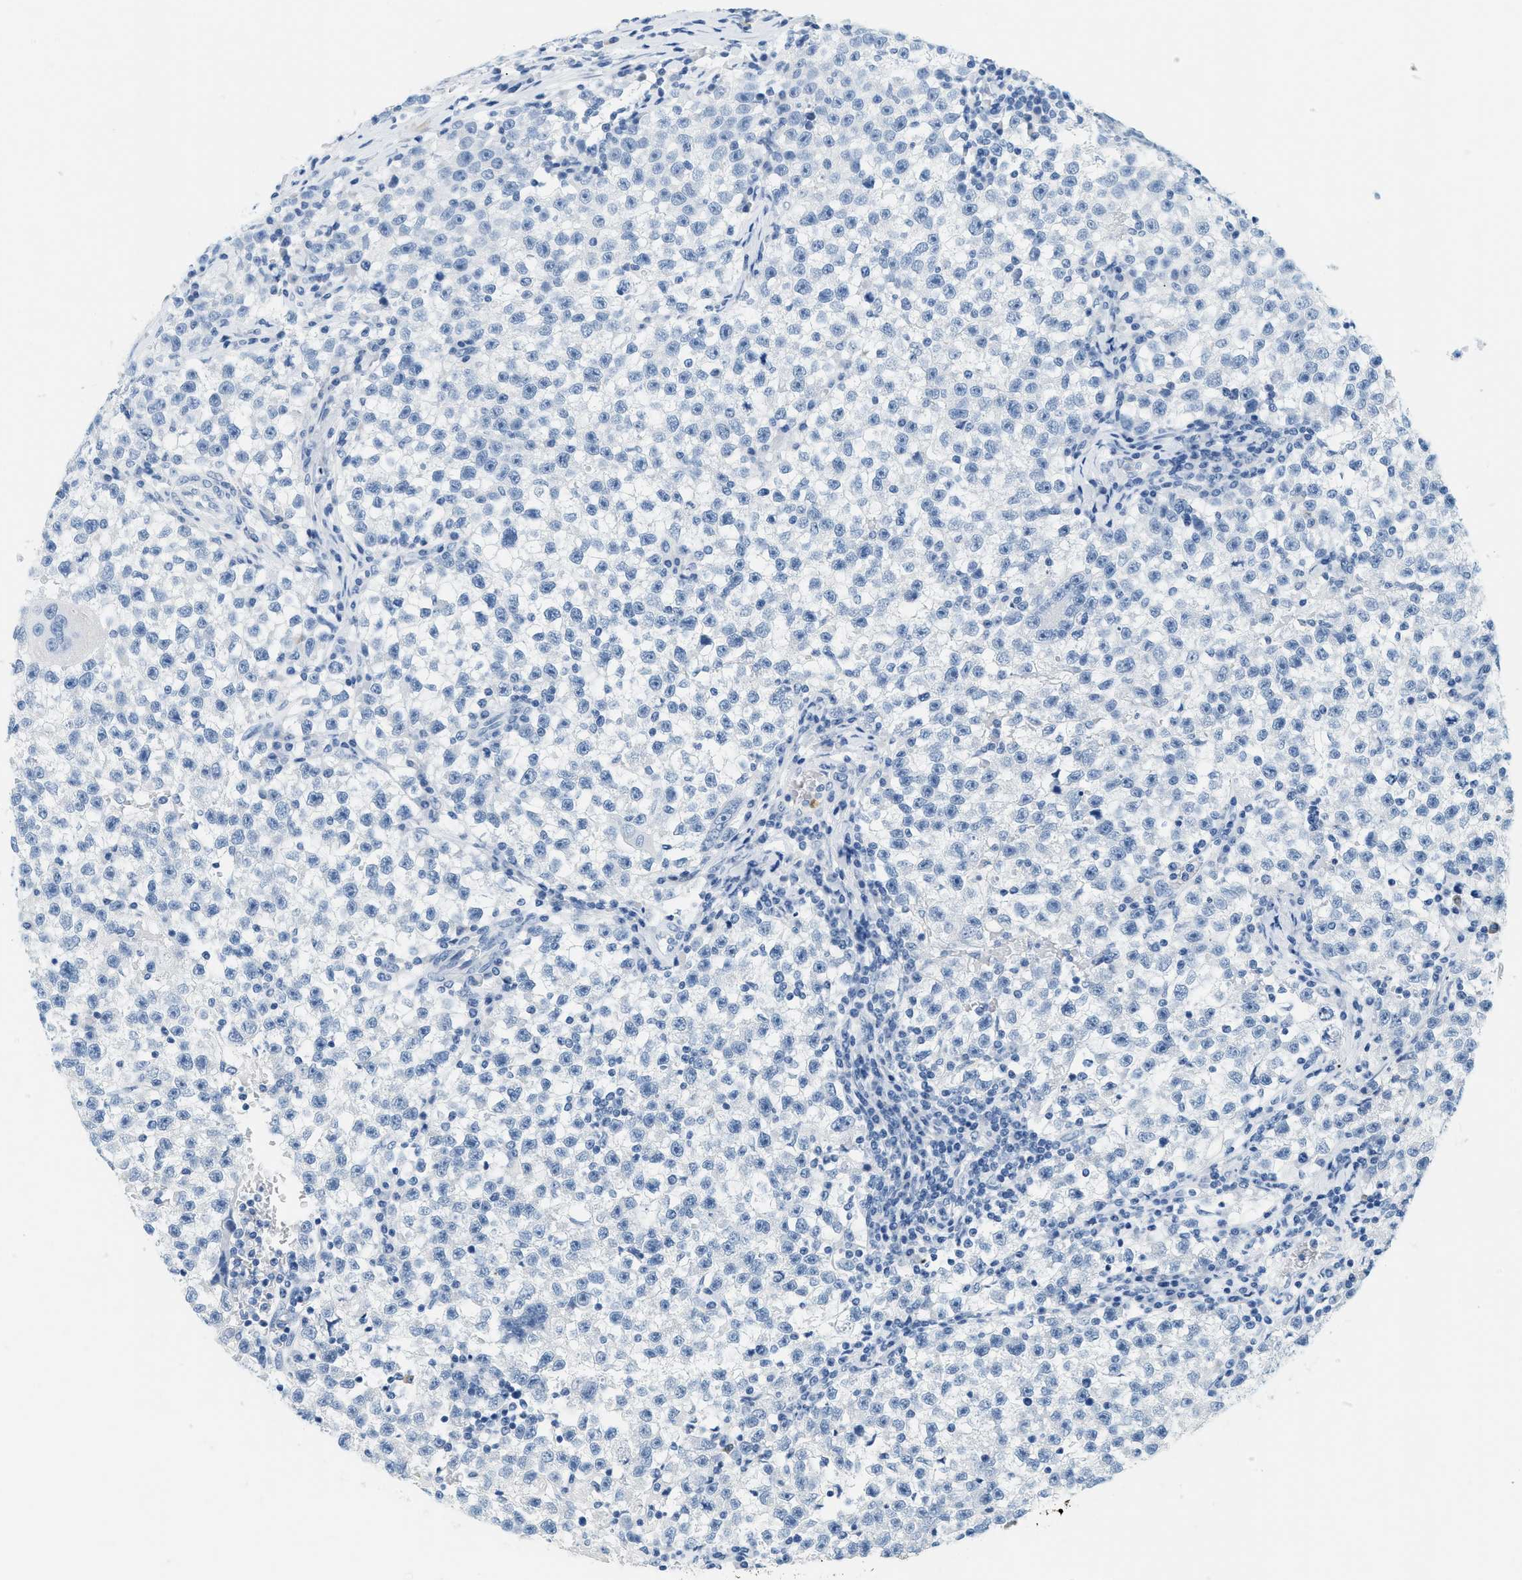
{"staining": {"intensity": "negative", "quantity": "none", "location": "none"}, "tissue": "testis cancer", "cell_type": "Tumor cells", "image_type": "cancer", "snomed": [{"axis": "morphology", "description": "Seminoma, NOS"}, {"axis": "topography", "description": "Testis"}], "caption": "High power microscopy micrograph of an immunohistochemistry image of testis cancer, revealing no significant staining in tumor cells.", "gene": "LCN2", "patient": {"sex": "male", "age": 22}}